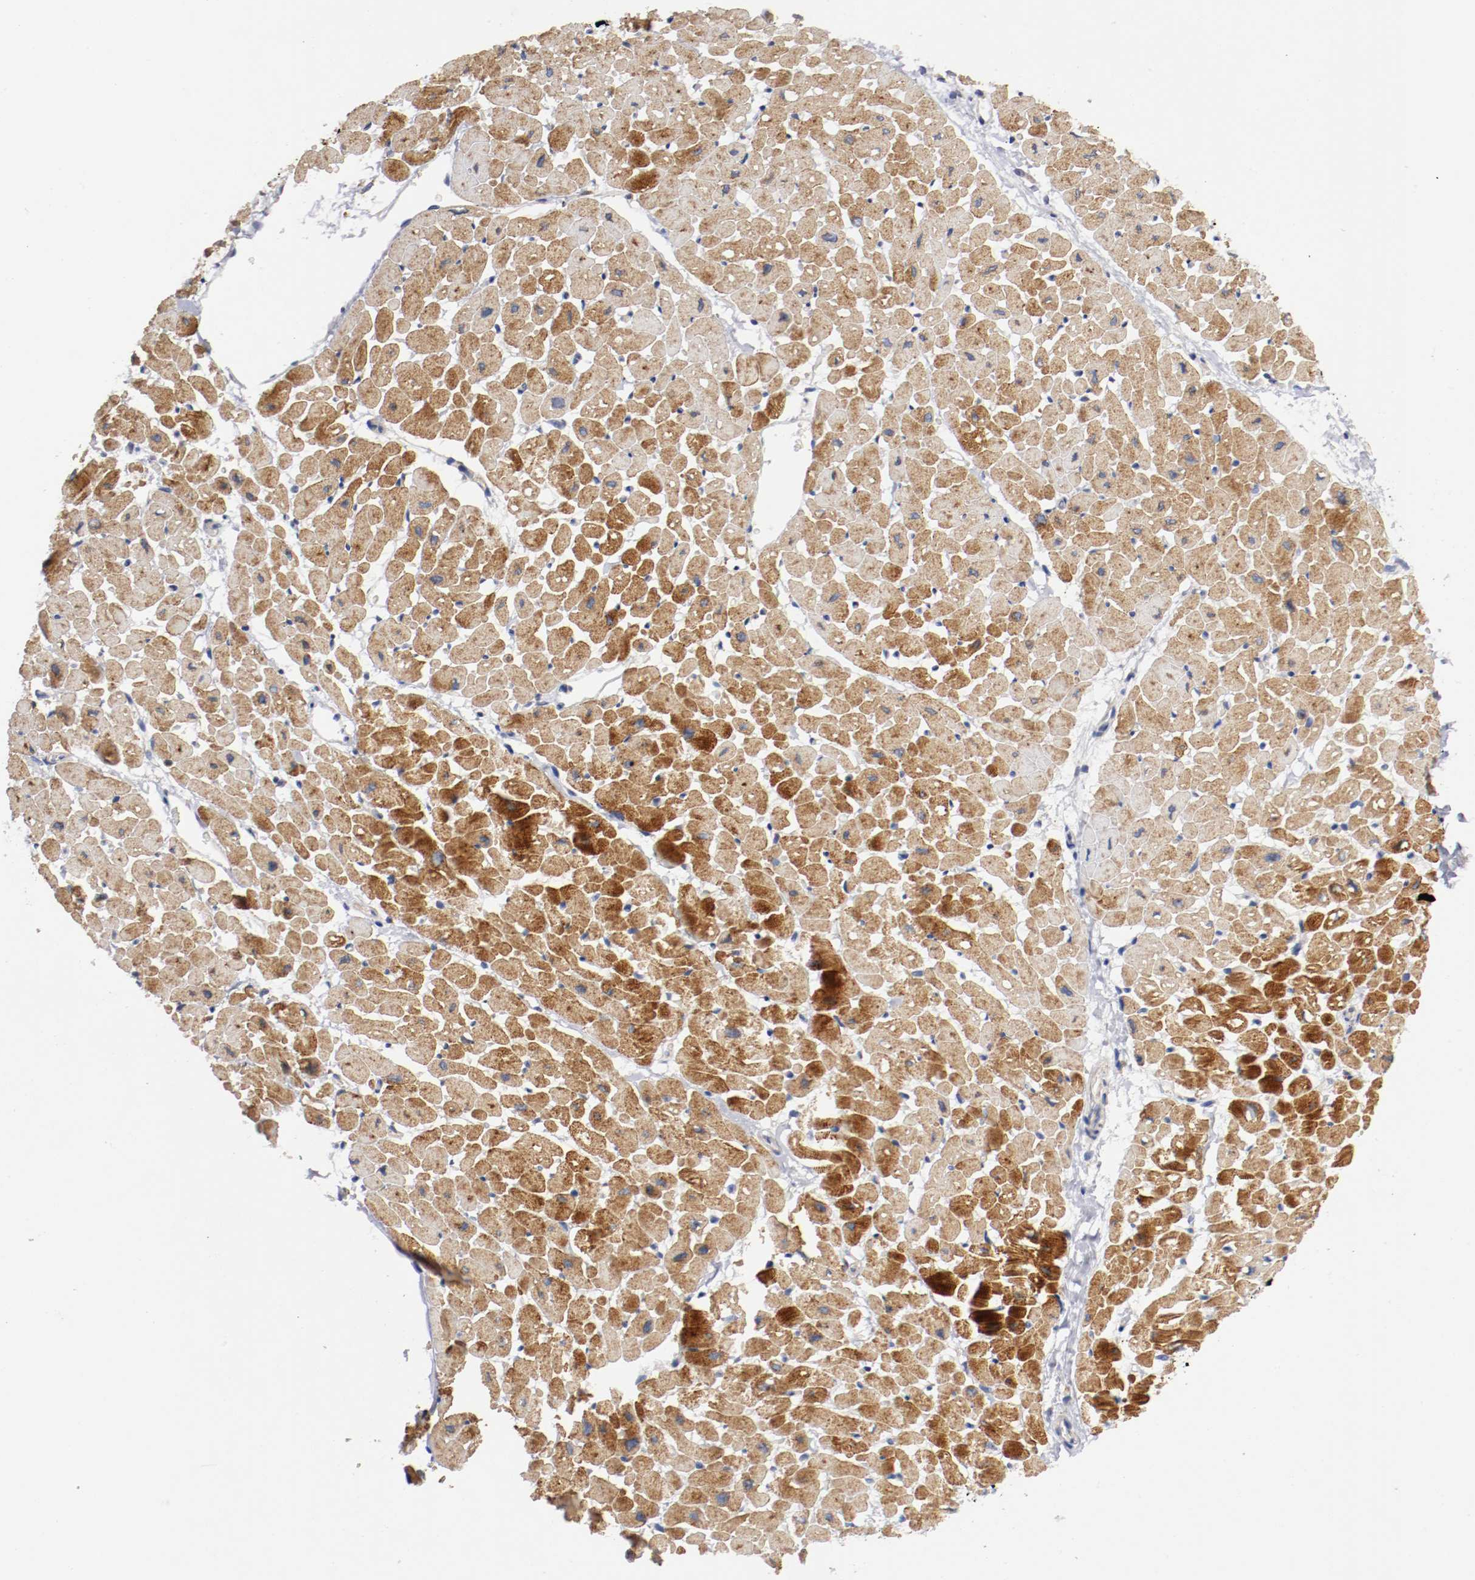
{"staining": {"intensity": "strong", "quantity": "25%-75%", "location": "cytoplasmic/membranous"}, "tissue": "heart muscle", "cell_type": "Cardiomyocytes", "image_type": "normal", "snomed": [{"axis": "morphology", "description": "Normal tissue, NOS"}, {"axis": "topography", "description": "Heart"}], "caption": "Unremarkable heart muscle was stained to show a protein in brown. There is high levels of strong cytoplasmic/membranous expression in approximately 25%-75% of cardiomyocytes.", "gene": "TRAF2", "patient": {"sex": "male", "age": 45}}